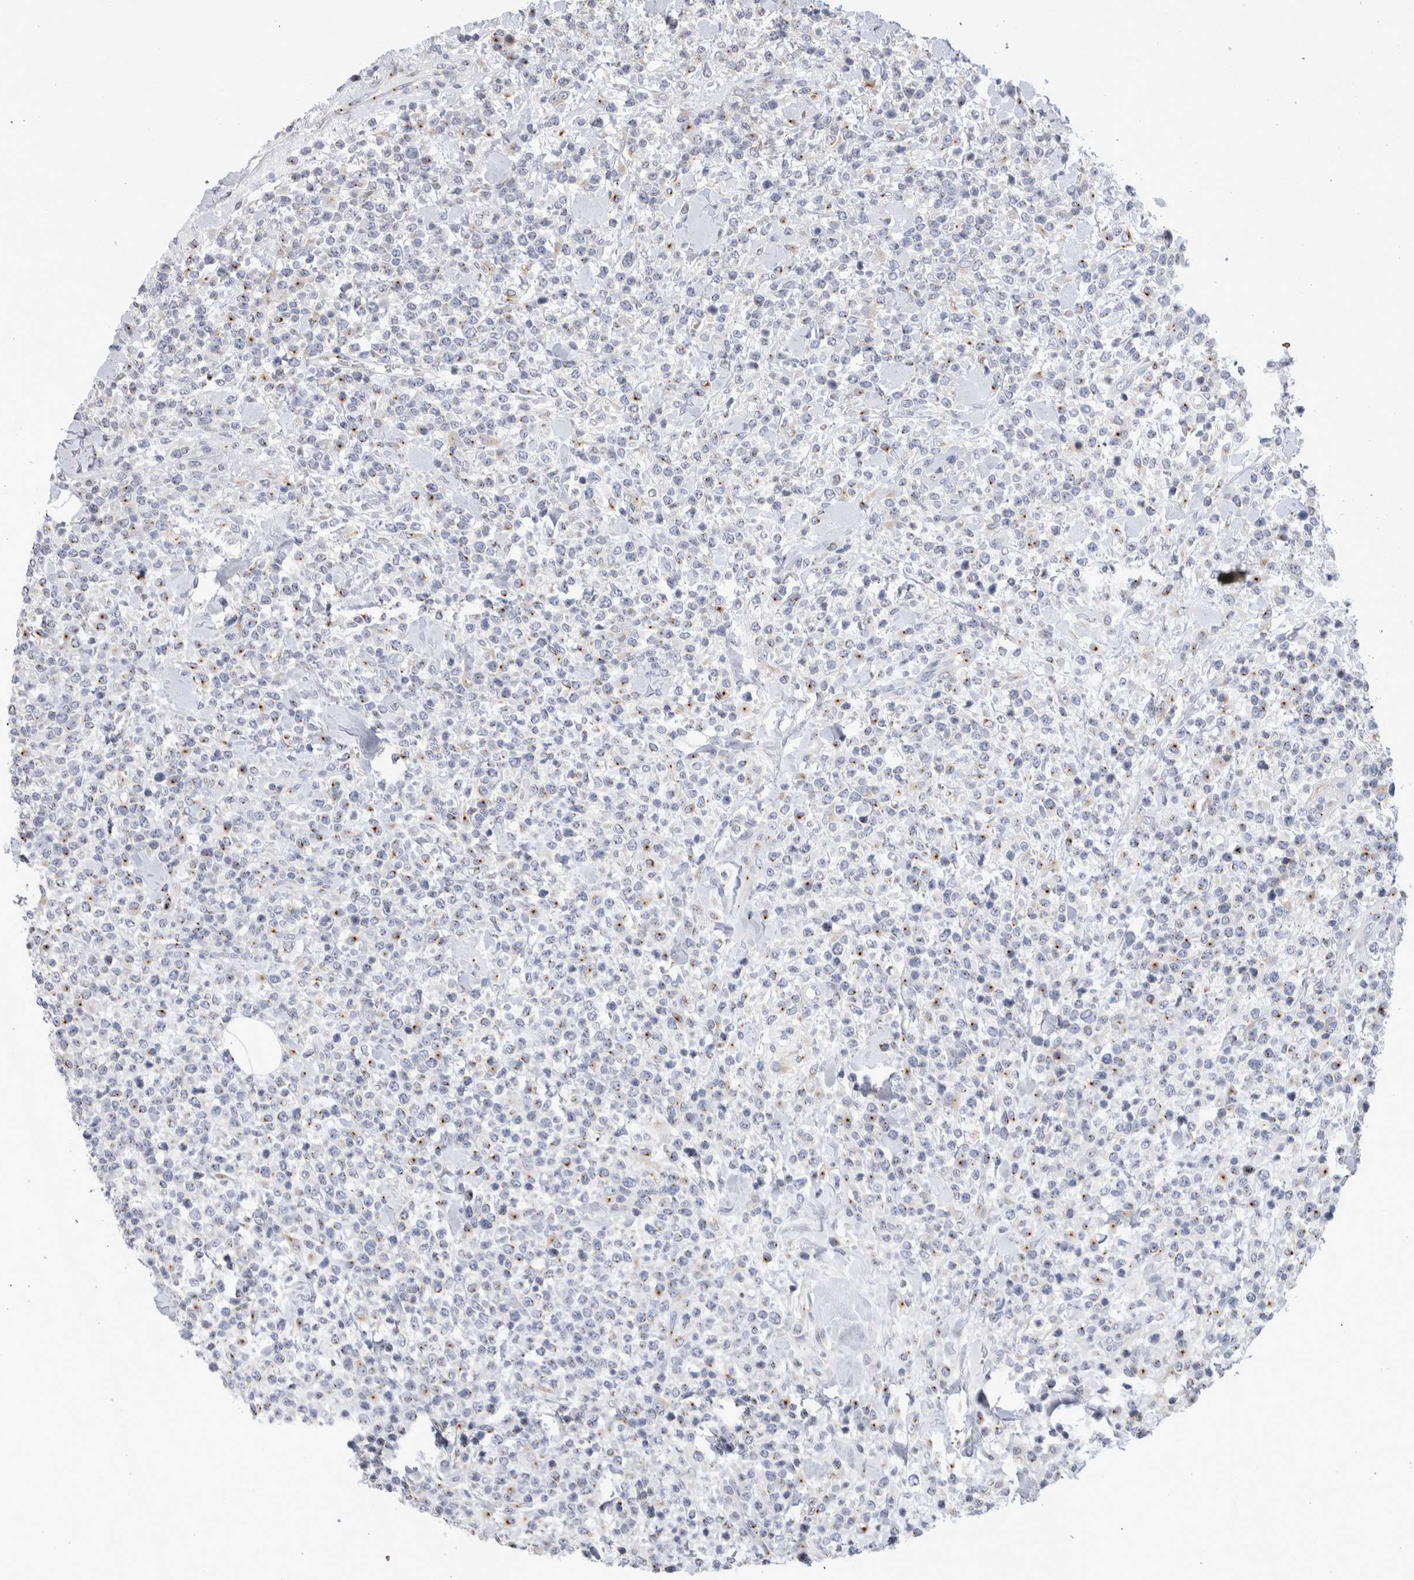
{"staining": {"intensity": "weak", "quantity": "<25%", "location": "cytoplasmic/membranous"}, "tissue": "lymphoma", "cell_type": "Tumor cells", "image_type": "cancer", "snomed": [{"axis": "morphology", "description": "Malignant lymphoma, non-Hodgkin's type, High grade"}, {"axis": "topography", "description": "Colon"}], "caption": "DAB immunohistochemical staining of human high-grade malignant lymphoma, non-Hodgkin's type displays no significant positivity in tumor cells.", "gene": "AKAP9", "patient": {"sex": "female", "age": 53}}